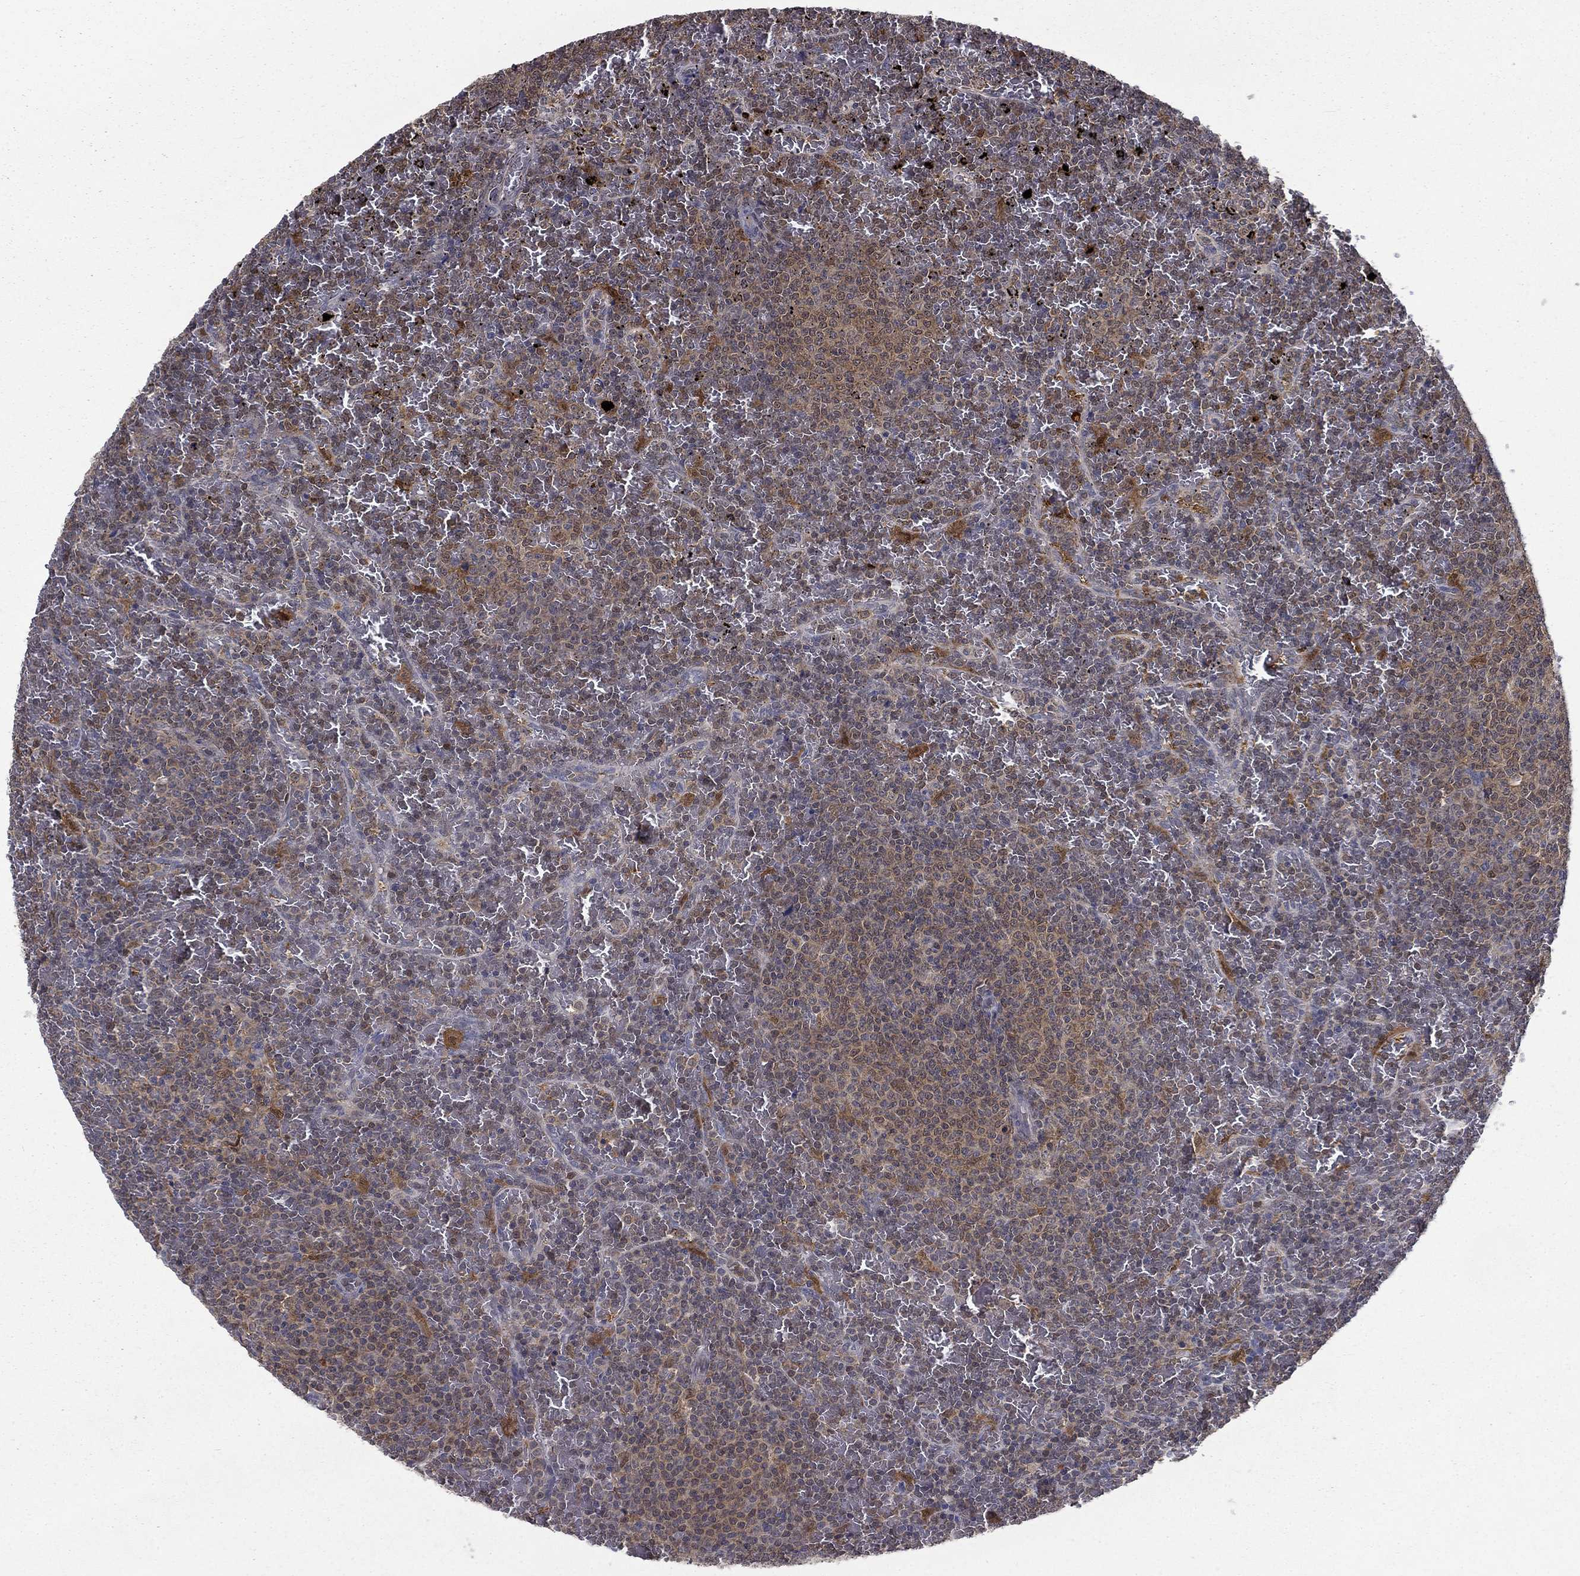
{"staining": {"intensity": "negative", "quantity": "none", "location": "none"}, "tissue": "lymphoma", "cell_type": "Tumor cells", "image_type": "cancer", "snomed": [{"axis": "morphology", "description": "Malignant lymphoma, non-Hodgkin's type, Low grade"}, {"axis": "topography", "description": "Spleen"}], "caption": "High power microscopy micrograph of an immunohistochemistry (IHC) histopathology image of malignant lymphoma, non-Hodgkin's type (low-grade), revealing no significant positivity in tumor cells.", "gene": "NIT2", "patient": {"sex": "female", "age": 77}}